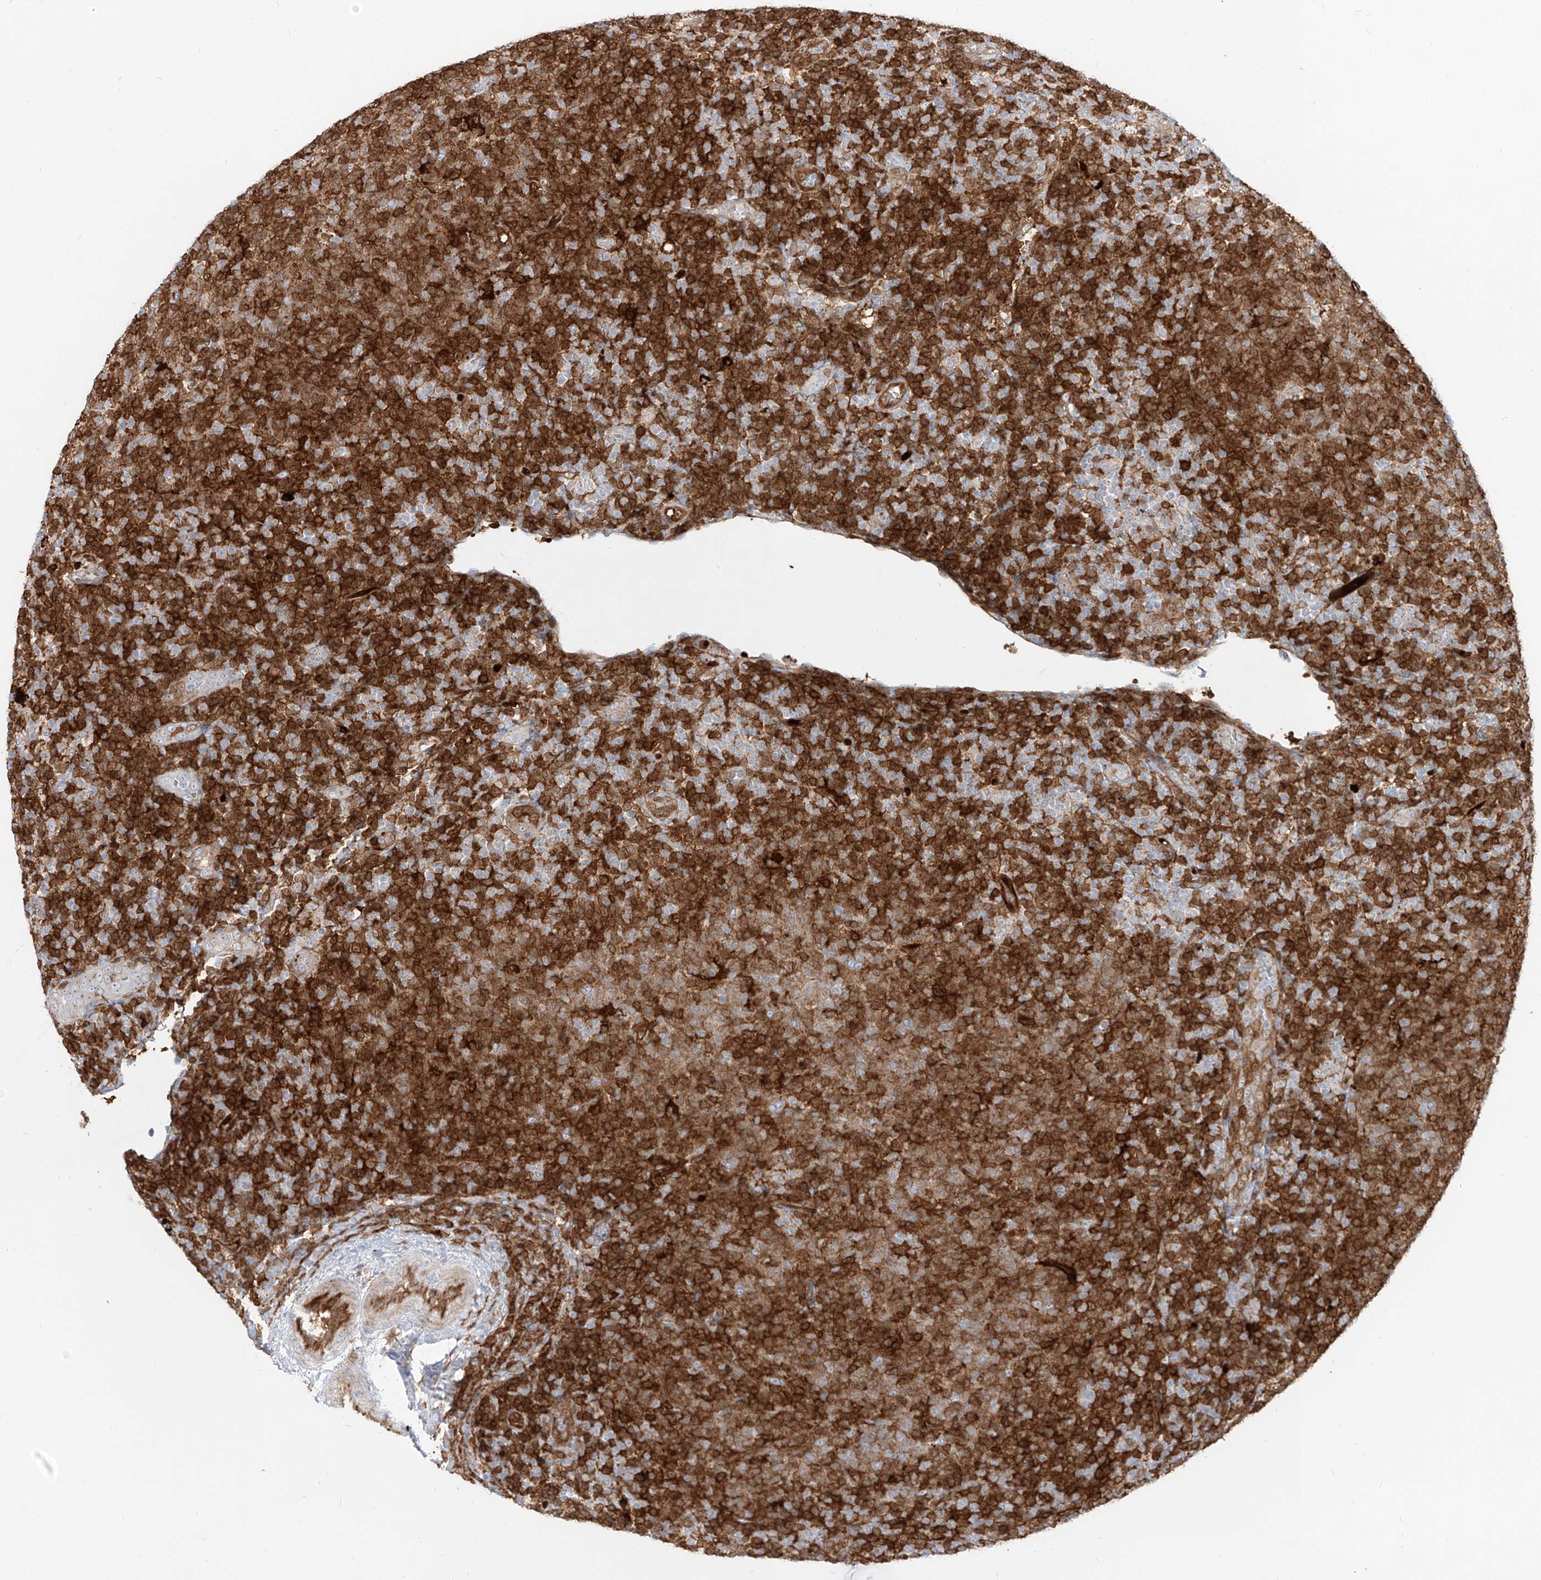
{"staining": {"intensity": "negative", "quantity": "none", "location": "none"}, "tissue": "lymphoma", "cell_type": "Tumor cells", "image_type": "cancer", "snomed": [{"axis": "morphology", "description": "Malignant lymphoma, non-Hodgkin's type, Low grade"}, {"axis": "topography", "description": "Lymph node"}], "caption": "There is no significant staining in tumor cells of low-grade malignant lymphoma, non-Hodgkin's type. (DAB (3,3'-diaminobenzidine) immunohistochemistry, high magnification).", "gene": "KYNU", "patient": {"sex": "male", "age": 66}}